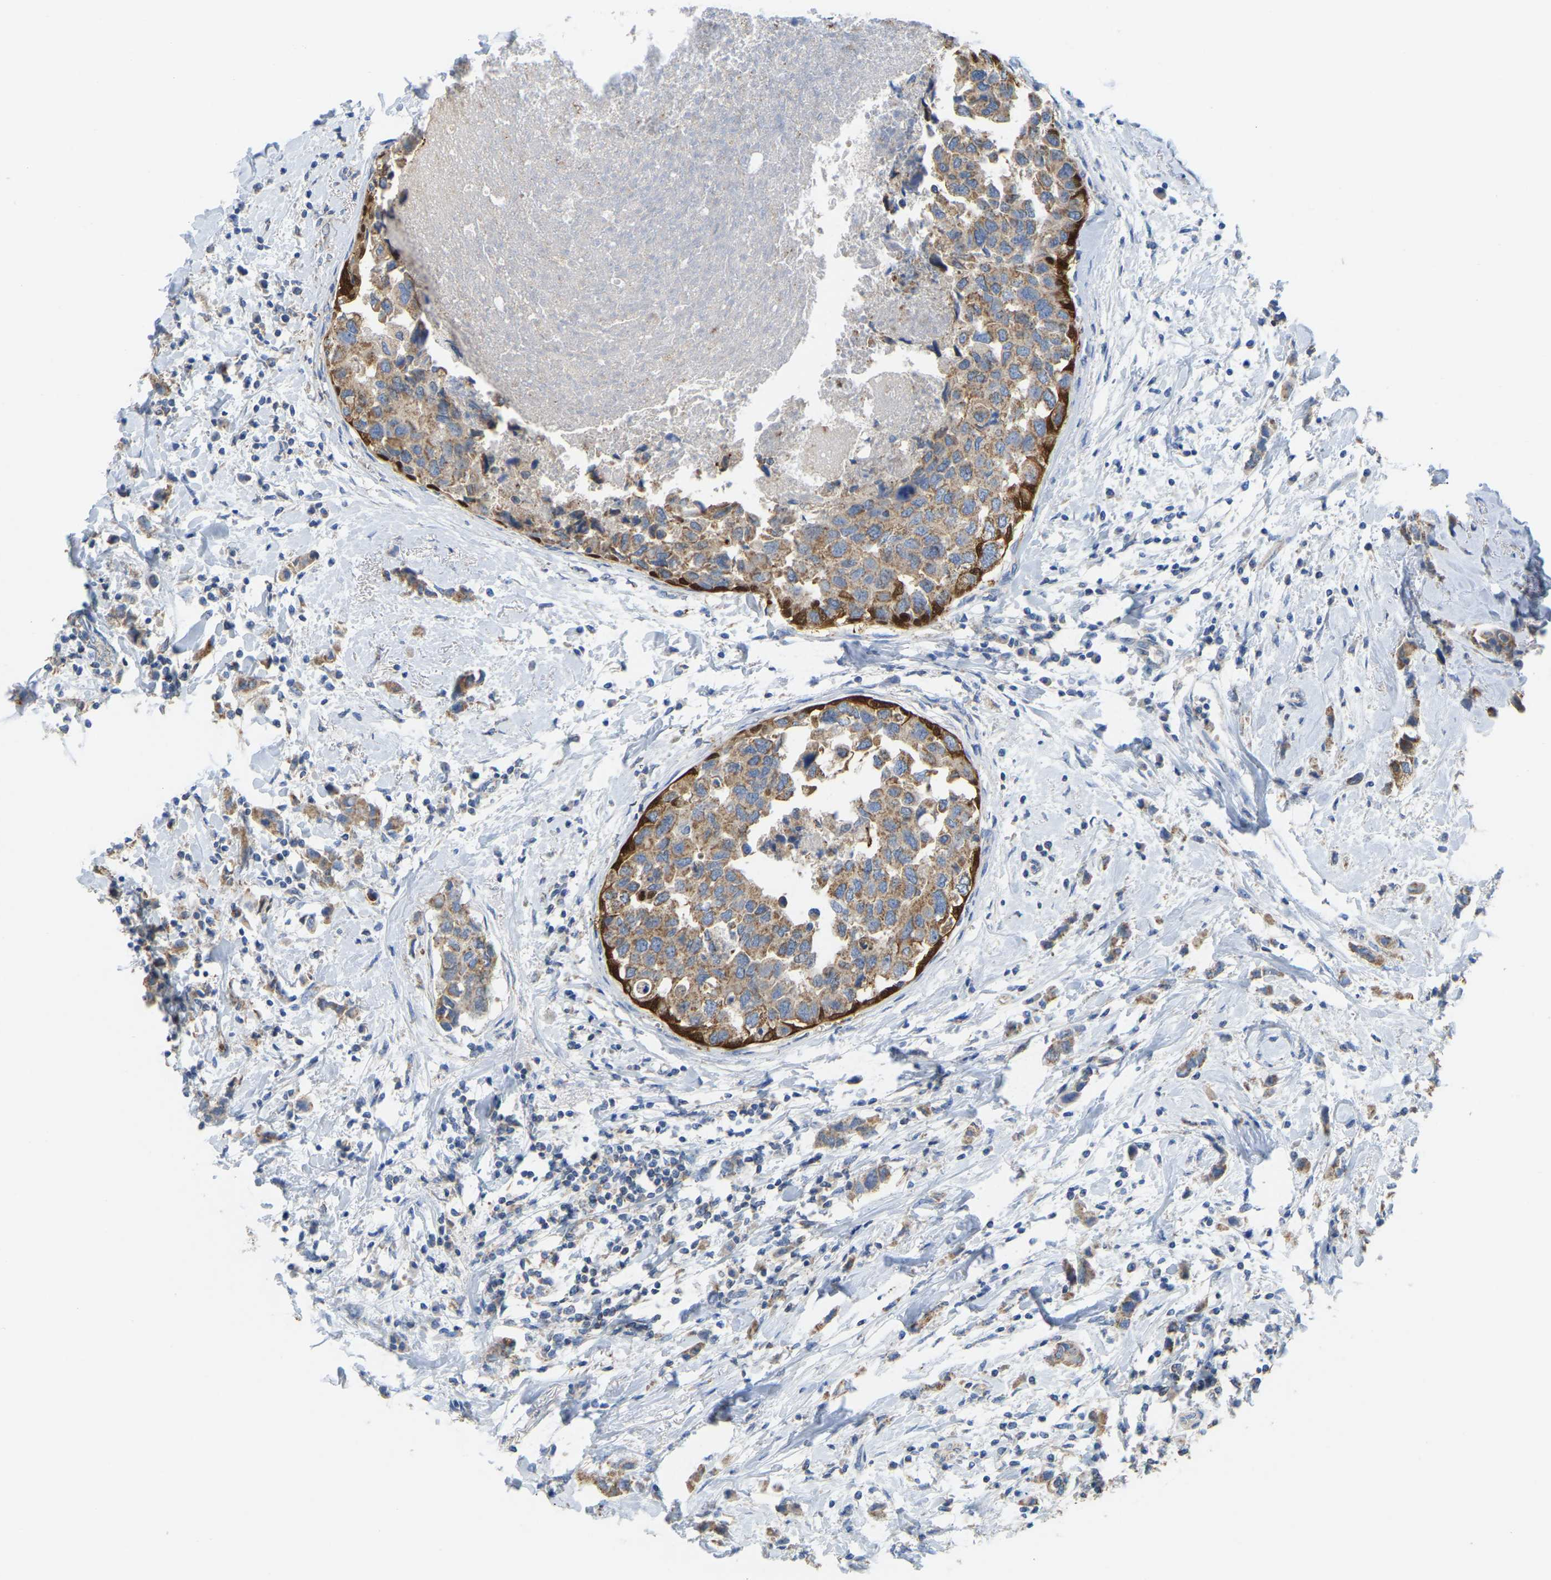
{"staining": {"intensity": "moderate", "quantity": ">75%", "location": "cytoplasmic/membranous"}, "tissue": "breast cancer", "cell_type": "Tumor cells", "image_type": "cancer", "snomed": [{"axis": "morphology", "description": "Normal tissue, NOS"}, {"axis": "morphology", "description": "Duct carcinoma"}, {"axis": "topography", "description": "Breast"}], "caption": "Immunohistochemistry (IHC) histopathology image of human breast cancer (intraductal carcinoma) stained for a protein (brown), which reveals medium levels of moderate cytoplasmic/membranous expression in about >75% of tumor cells.", "gene": "SERPINB5", "patient": {"sex": "female", "age": 50}}